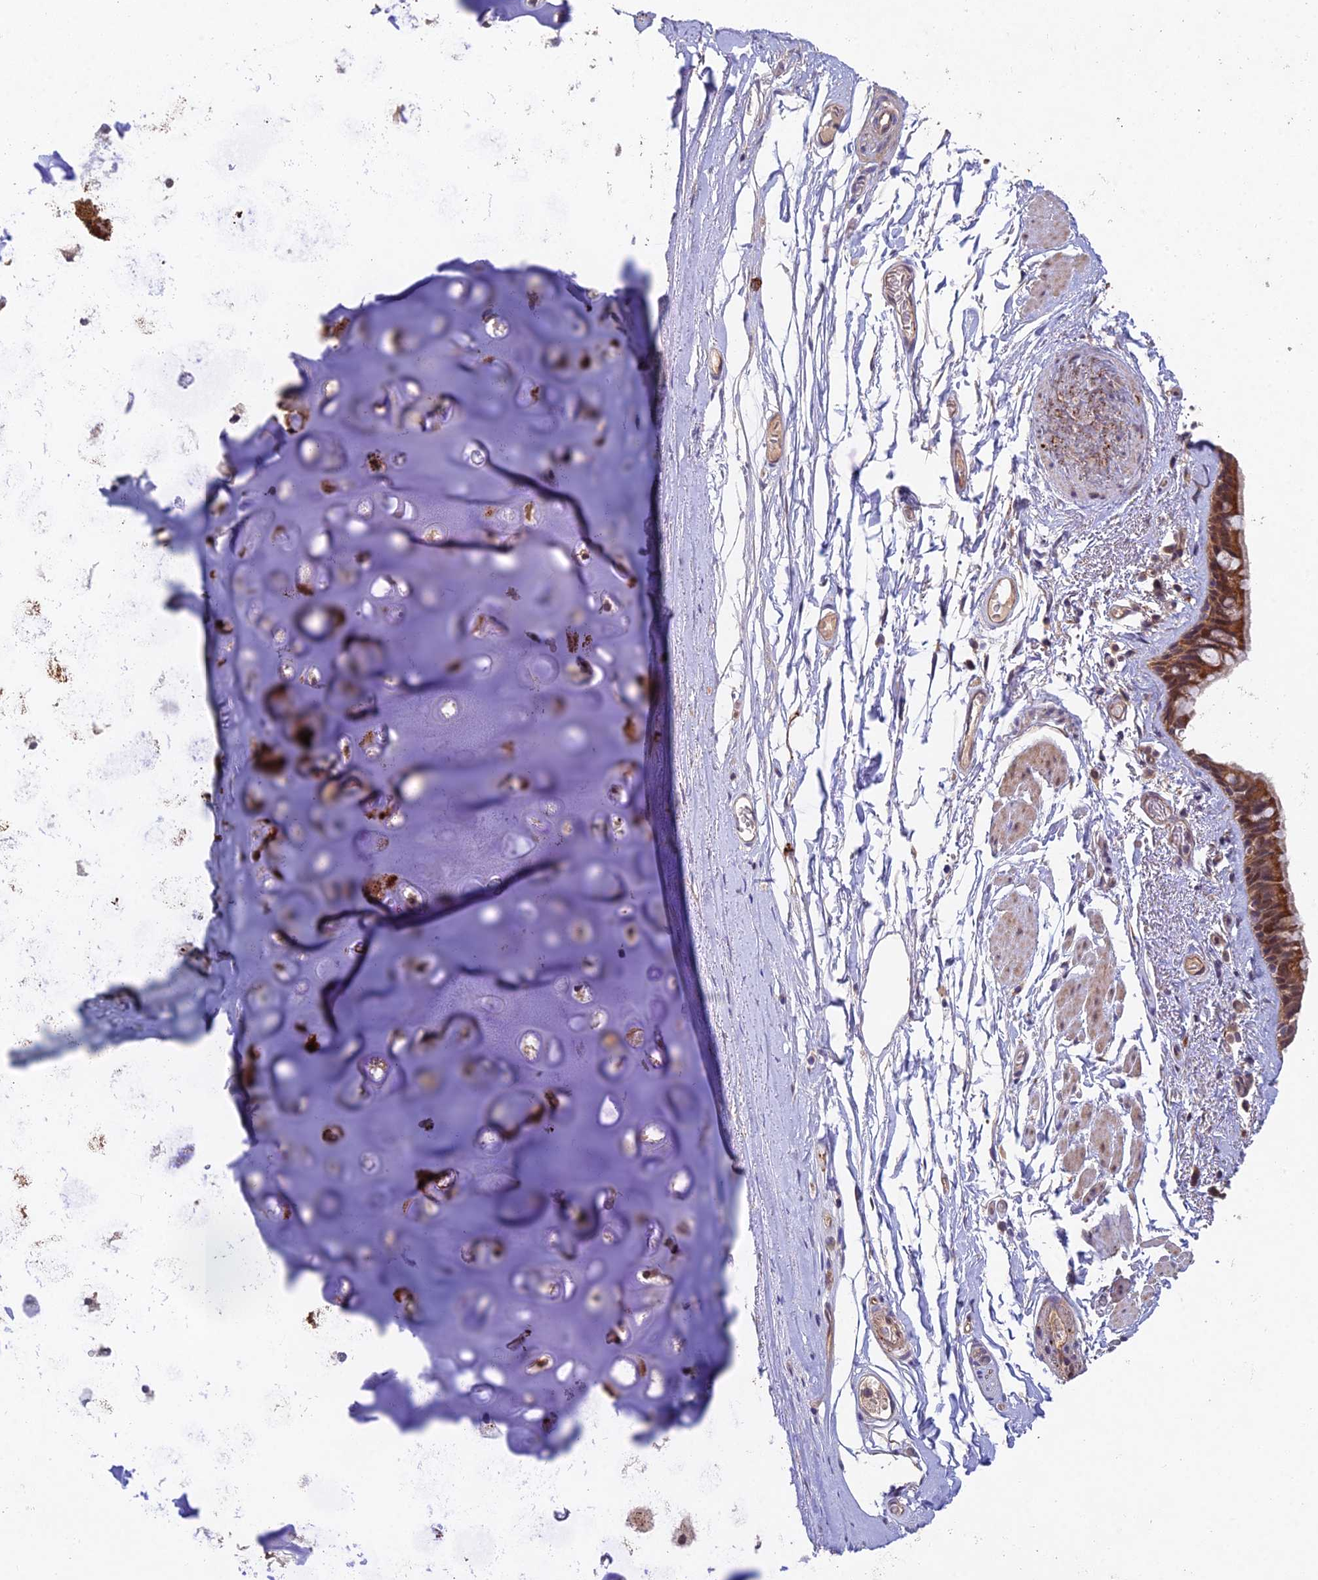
{"staining": {"intensity": "moderate", "quantity": ">75%", "location": "cytoplasmic/membranous,nuclear"}, "tissue": "bronchus", "cell_type": "Respiratory epithelial cells", "image_type": "normal", "snomed": [{"axis": "morphology", "description": "Normal tissue, NOS"}, {"axis": "topography", "description": "Cartilage tissue"}], "caption": "DAB immunohistochemical staining of benign human bronchus demonstrates moderate cytoplasmic/membranous,nuclear protein expression in approximately >75% of respiratory epithelial cells.", "gene": "NSMCE1", "patient": {"sex": "male", "age": 63}}